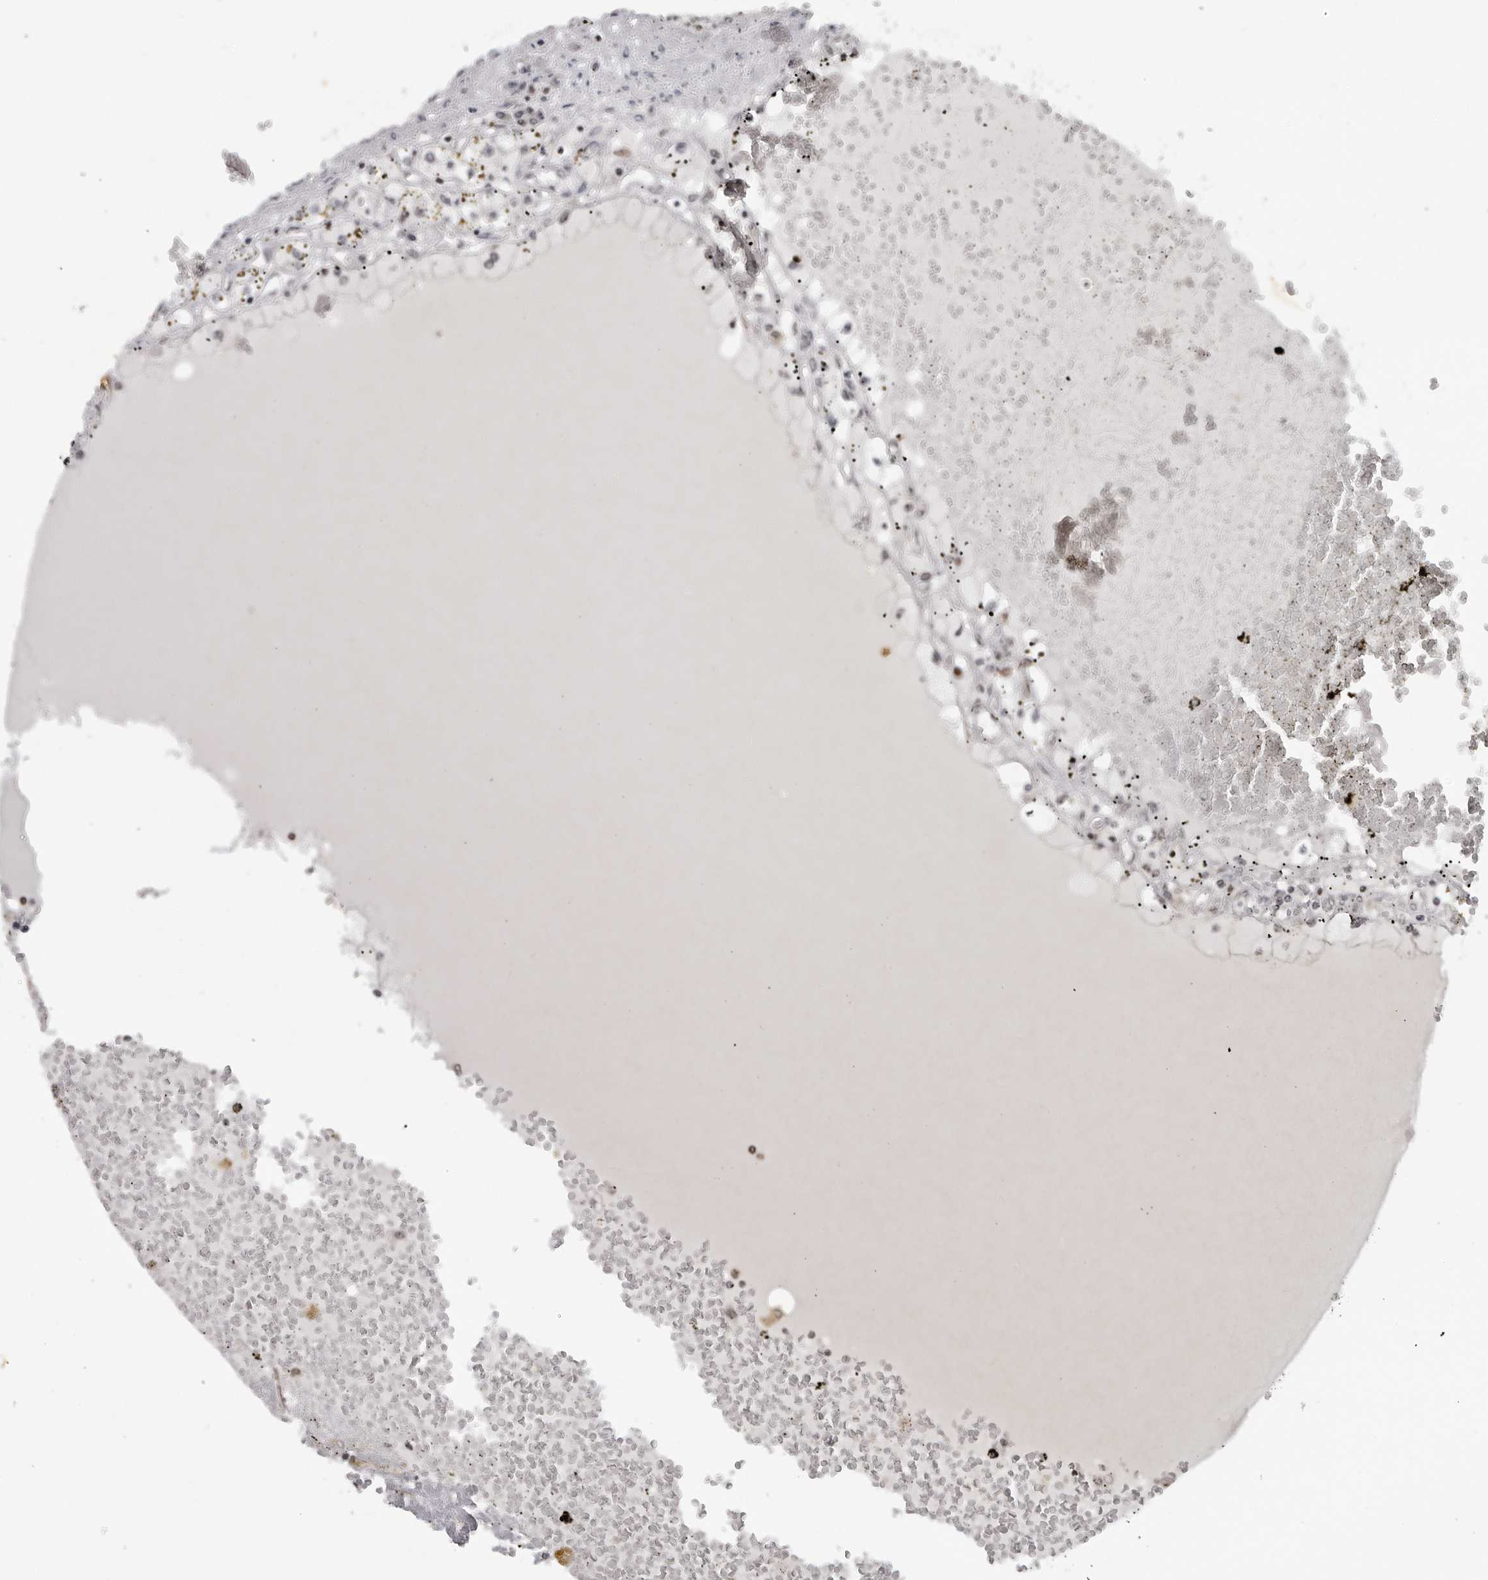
{"staining": {"intensity": "negative", "quantity": "none", "location": "none"}, "tissue": "renal cancer", "cell_type": "Tumor cells", "image_type": "cancer", "snomed": [{"axis": "morphology", "description": "Adenocarcinoma, NOS"}, {"axis": "topography", "description": "Kidney"}], "caption": "Renal adenocarcinoma was stained to show a protein in brown. There is no significant positivity in tumor cells.", "gene": "MAF", "patient": {"sex": "male", "age": 56}}